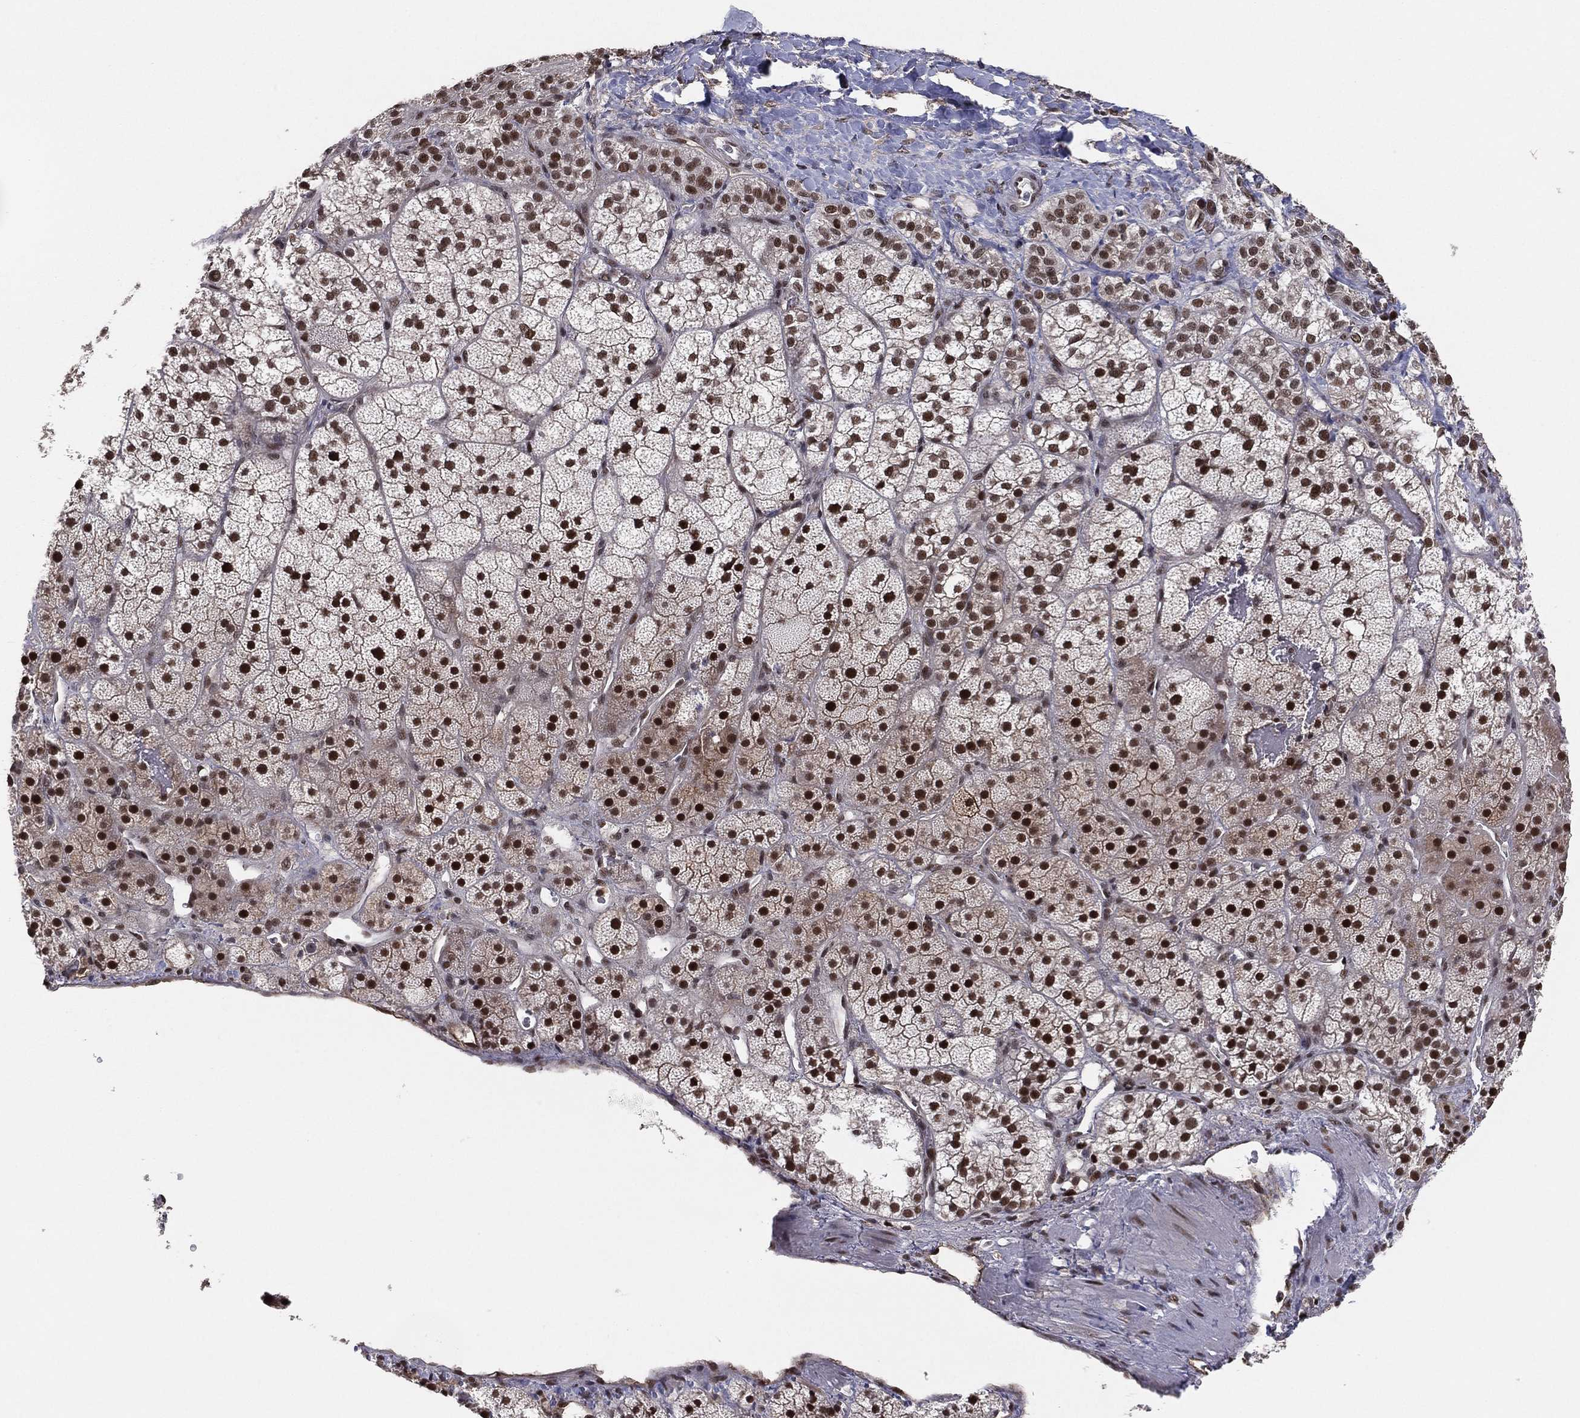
{"staining": {"intensity": "strong", "quantity": "25%-75%", "location": "nuclear"}, "tissue": "adrenal gland", "cell_type": "Glandular cells", "image_type": "normal", "snomed": [{"axis": "morphology", "description": "Normal tissue, NOS"}, {"axis": "topography", "description": "Adrenal gland"}], "caption": "Human adrenal gland stained with a protein marker shows strong staining in glandular cells.", "gene": "GPALPP1", "patient": {"sex": "male", "age": 57}}